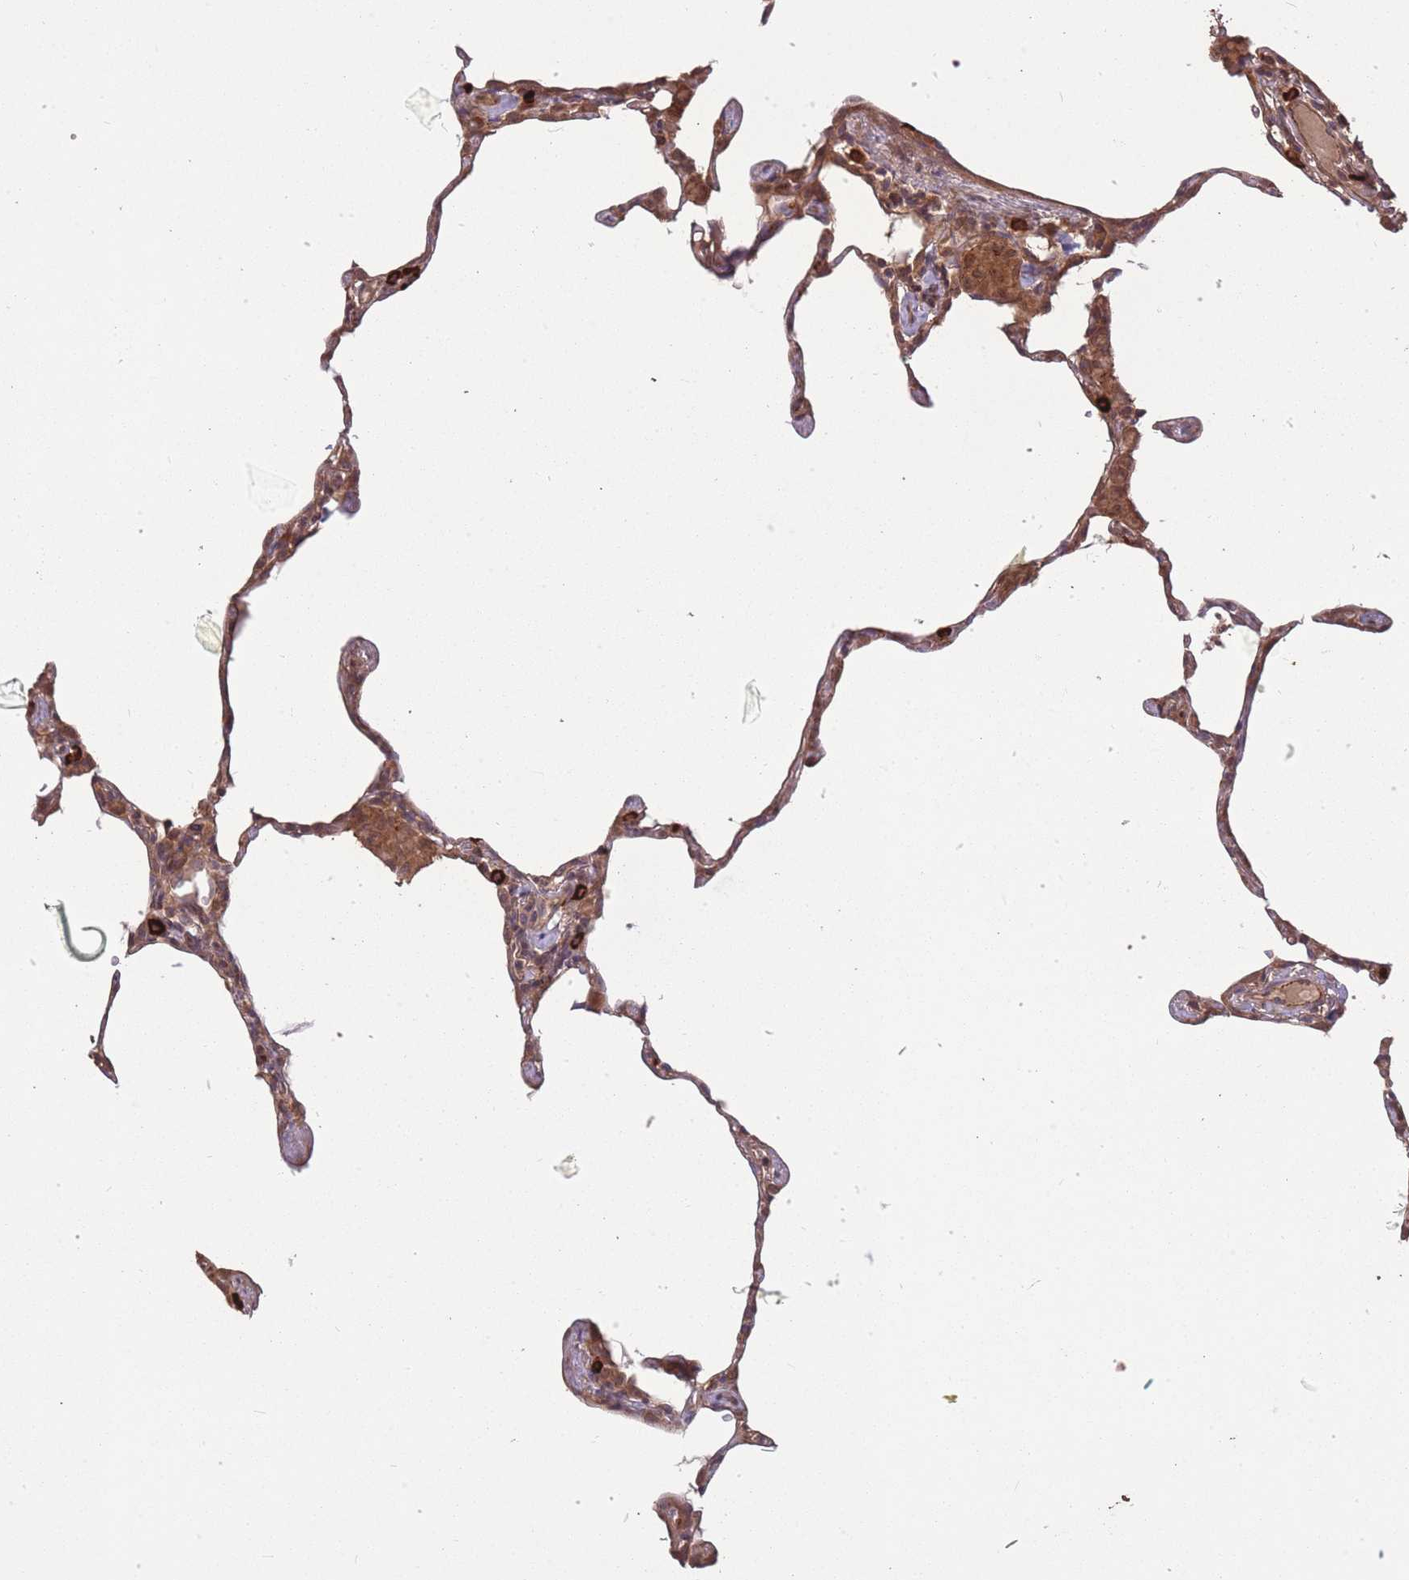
{"staining": {"intensity": "moderate", "quantity": "25%-75%", "location": "cytoplasmic/membranous"}, "tissue": "lung", "cell_type": "Alveolar cells", "image_type": "normal", "snomed": [{"axis": "morphology", "description": "Normal tissue, NOS"}, {"axis": "topography", "description": "Lung"}], "caption": "About 25%-75% of alveolar cells in unremarkable human lung reveal moderate cytoplasmic/membranous protein positivity as visualized by brown immunohistochemical staining.", "gene": "ERBB3", "patient": {"sex": "female", "age": 57}}